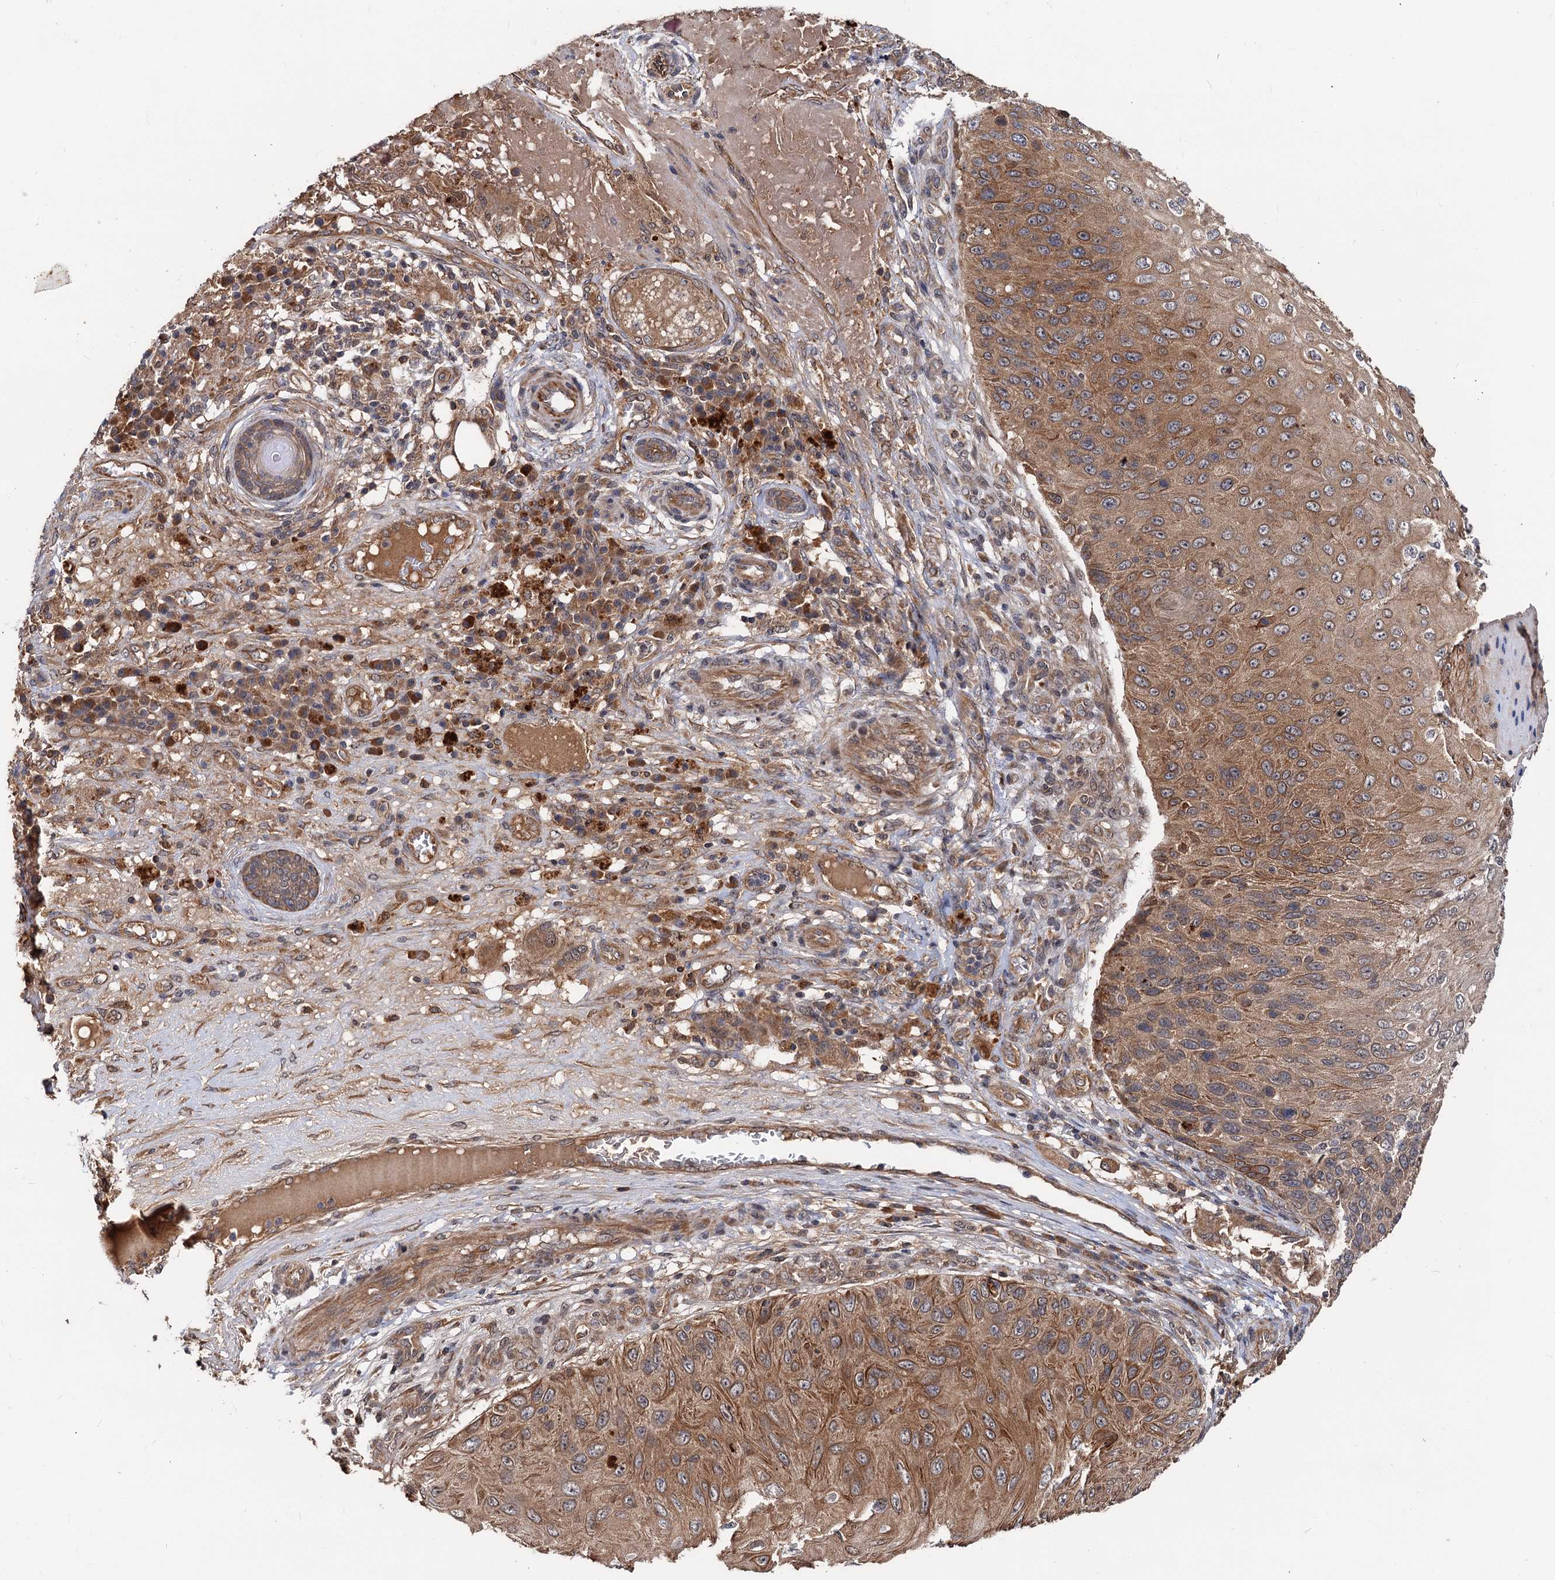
{"staining": {"intensity": "moderate", "quantity": ">75%", "location": "cytoplasmic/membranous"}, "tissue": "skin cancer", "cell_type": "Tumor cells", "image_type": "cancer", "snomed": [{"axis": "morphology", "description": "Squamous cell carcinoma, NOS"}, {"axis": "topography", "description": "Skin"}], "caption": "An image of human squamous cell carcinoma (skin) stained for a protein displays moderate cytoplasmic/membranous brown staining in tumor cells.", "gene": "TEX9", "patient": {"sex": "female", "age": 88}}